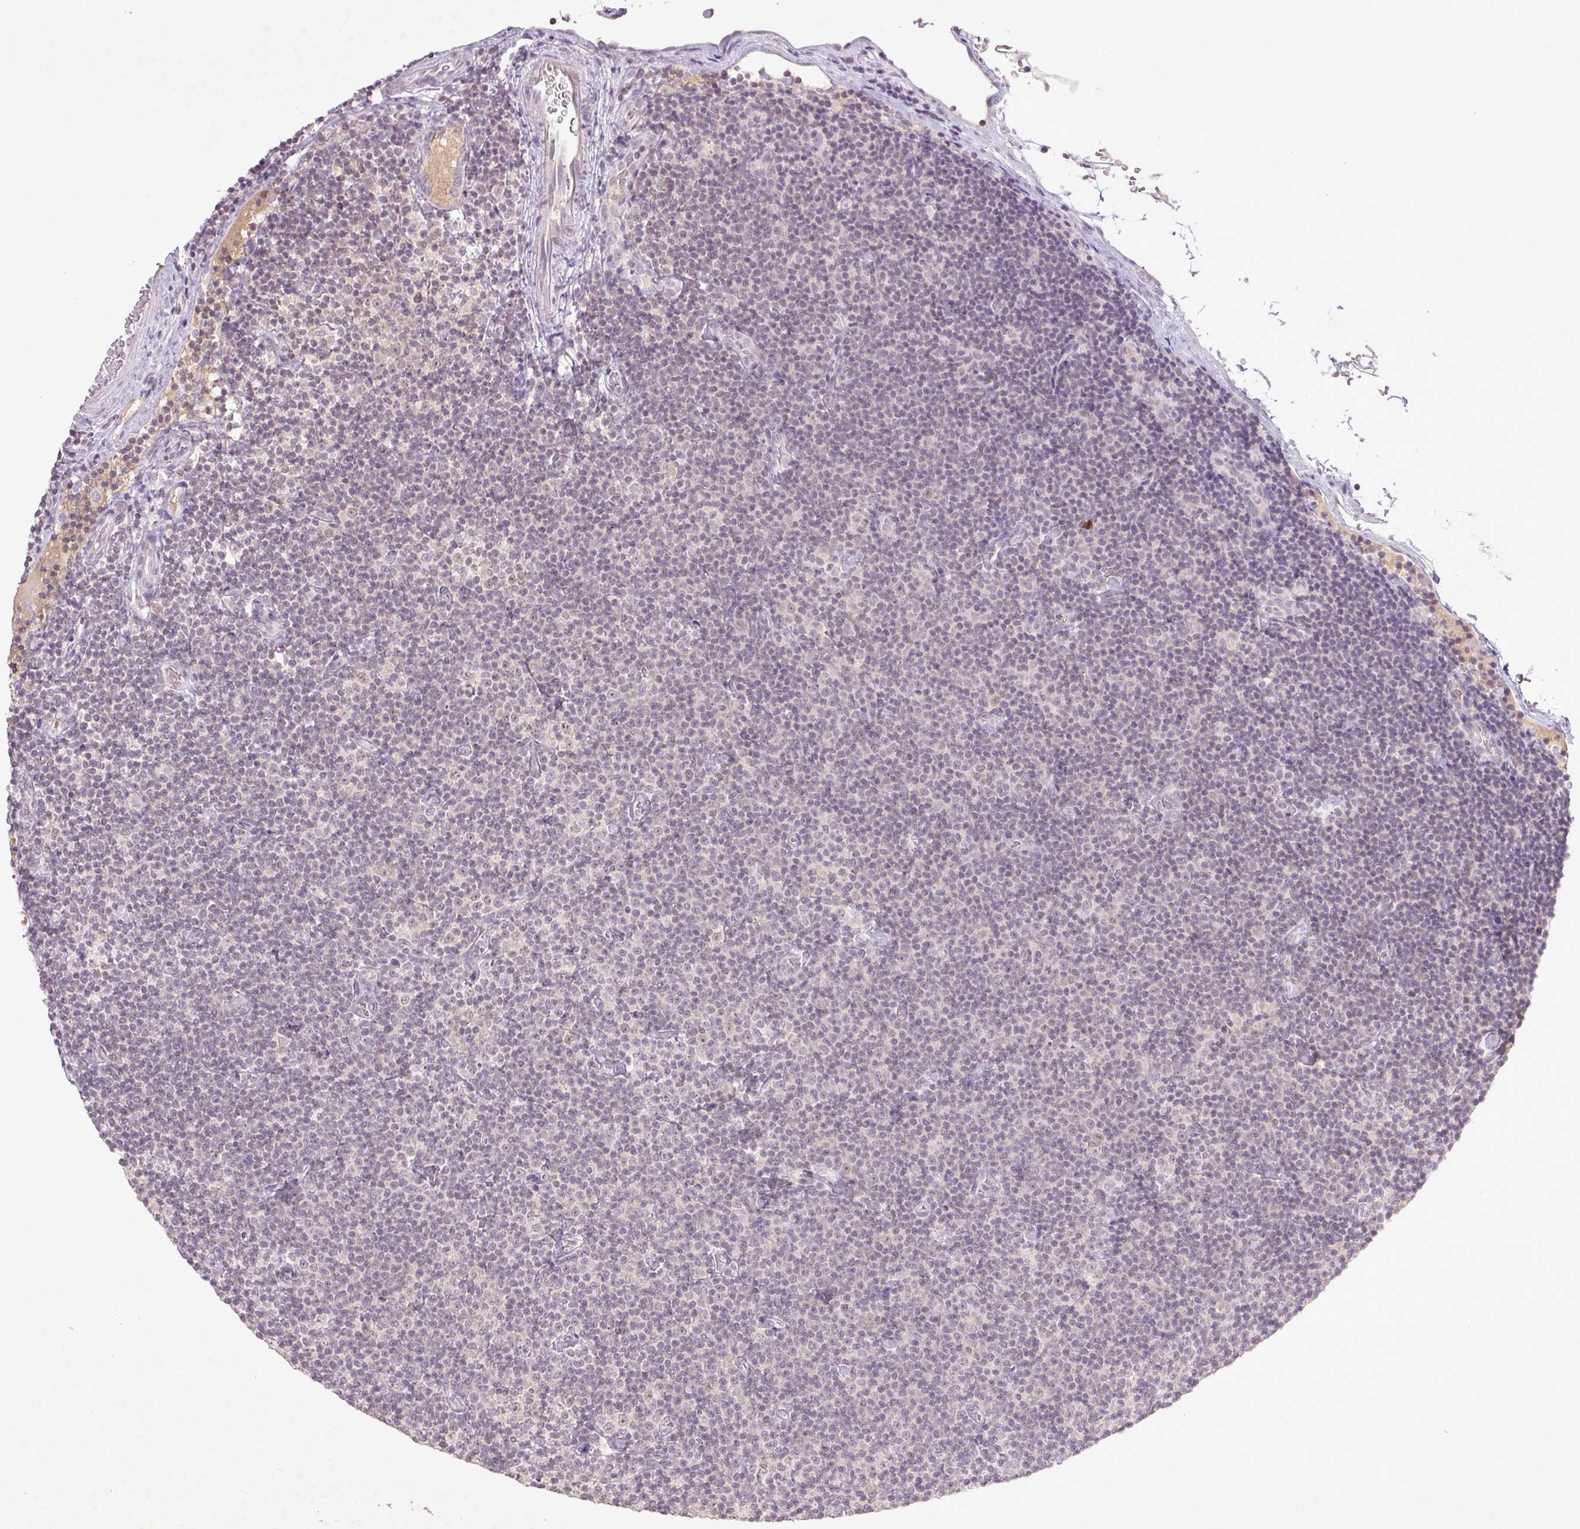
{"staining": {"intensity": "negative", "quantity": "none", "location": "none"}, "tissue": "lymphoma", "cell_type": "Tumor cells", "image_type": "cancer", "snomed": [{"axis": "morphology", "description": "Malignant lymphoma, non-Hodgkin's type, Low grade"}, {"axis": "topography", "description": "Lymph node"}], "caption": "Human low-grade malignant lymphoma, non-Hodgkin's type stained for a protein using immunohistochemistry exhibits no expression in tumor cells.", "gene": "FAM168B", "patient": {"sex": "male", "age": 81}}